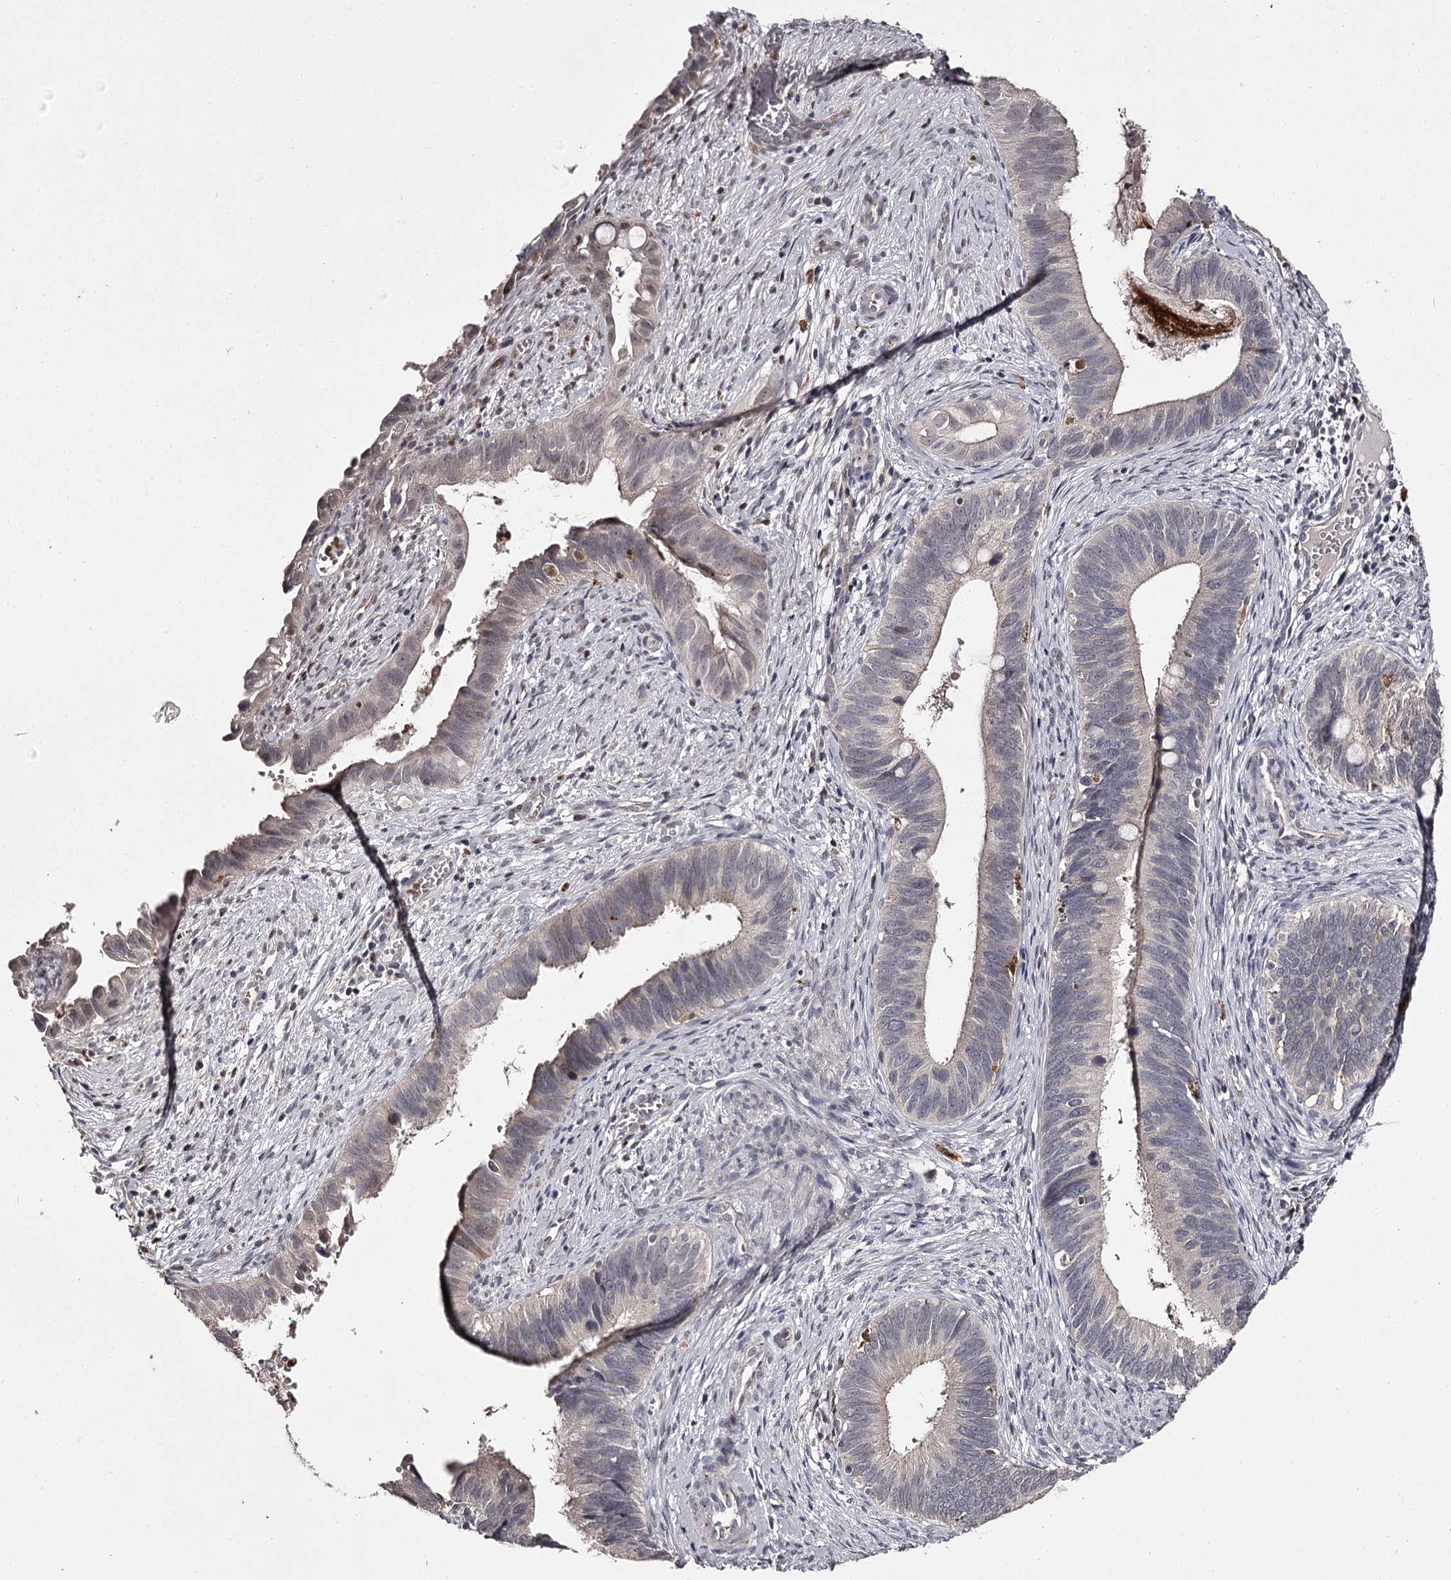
{"staining": {"intensity": "negative", "quantity": "none", "location": "none"}, "tissue": "cervical cancer", "cell_type": "Tumor cells", "image_type": "cancer", "snomed": [{"axis": "morphology", "description": "Adenocarcinoma, NOS"}, {"axis": "topography", "description": "Cervix"}], "caption": "A micrograph of human adenocarcinoma (cervical) is negative for staining in tumor cells.", "gene": "SLC32A1", "patient": {"sex": "female", "age": 42}}